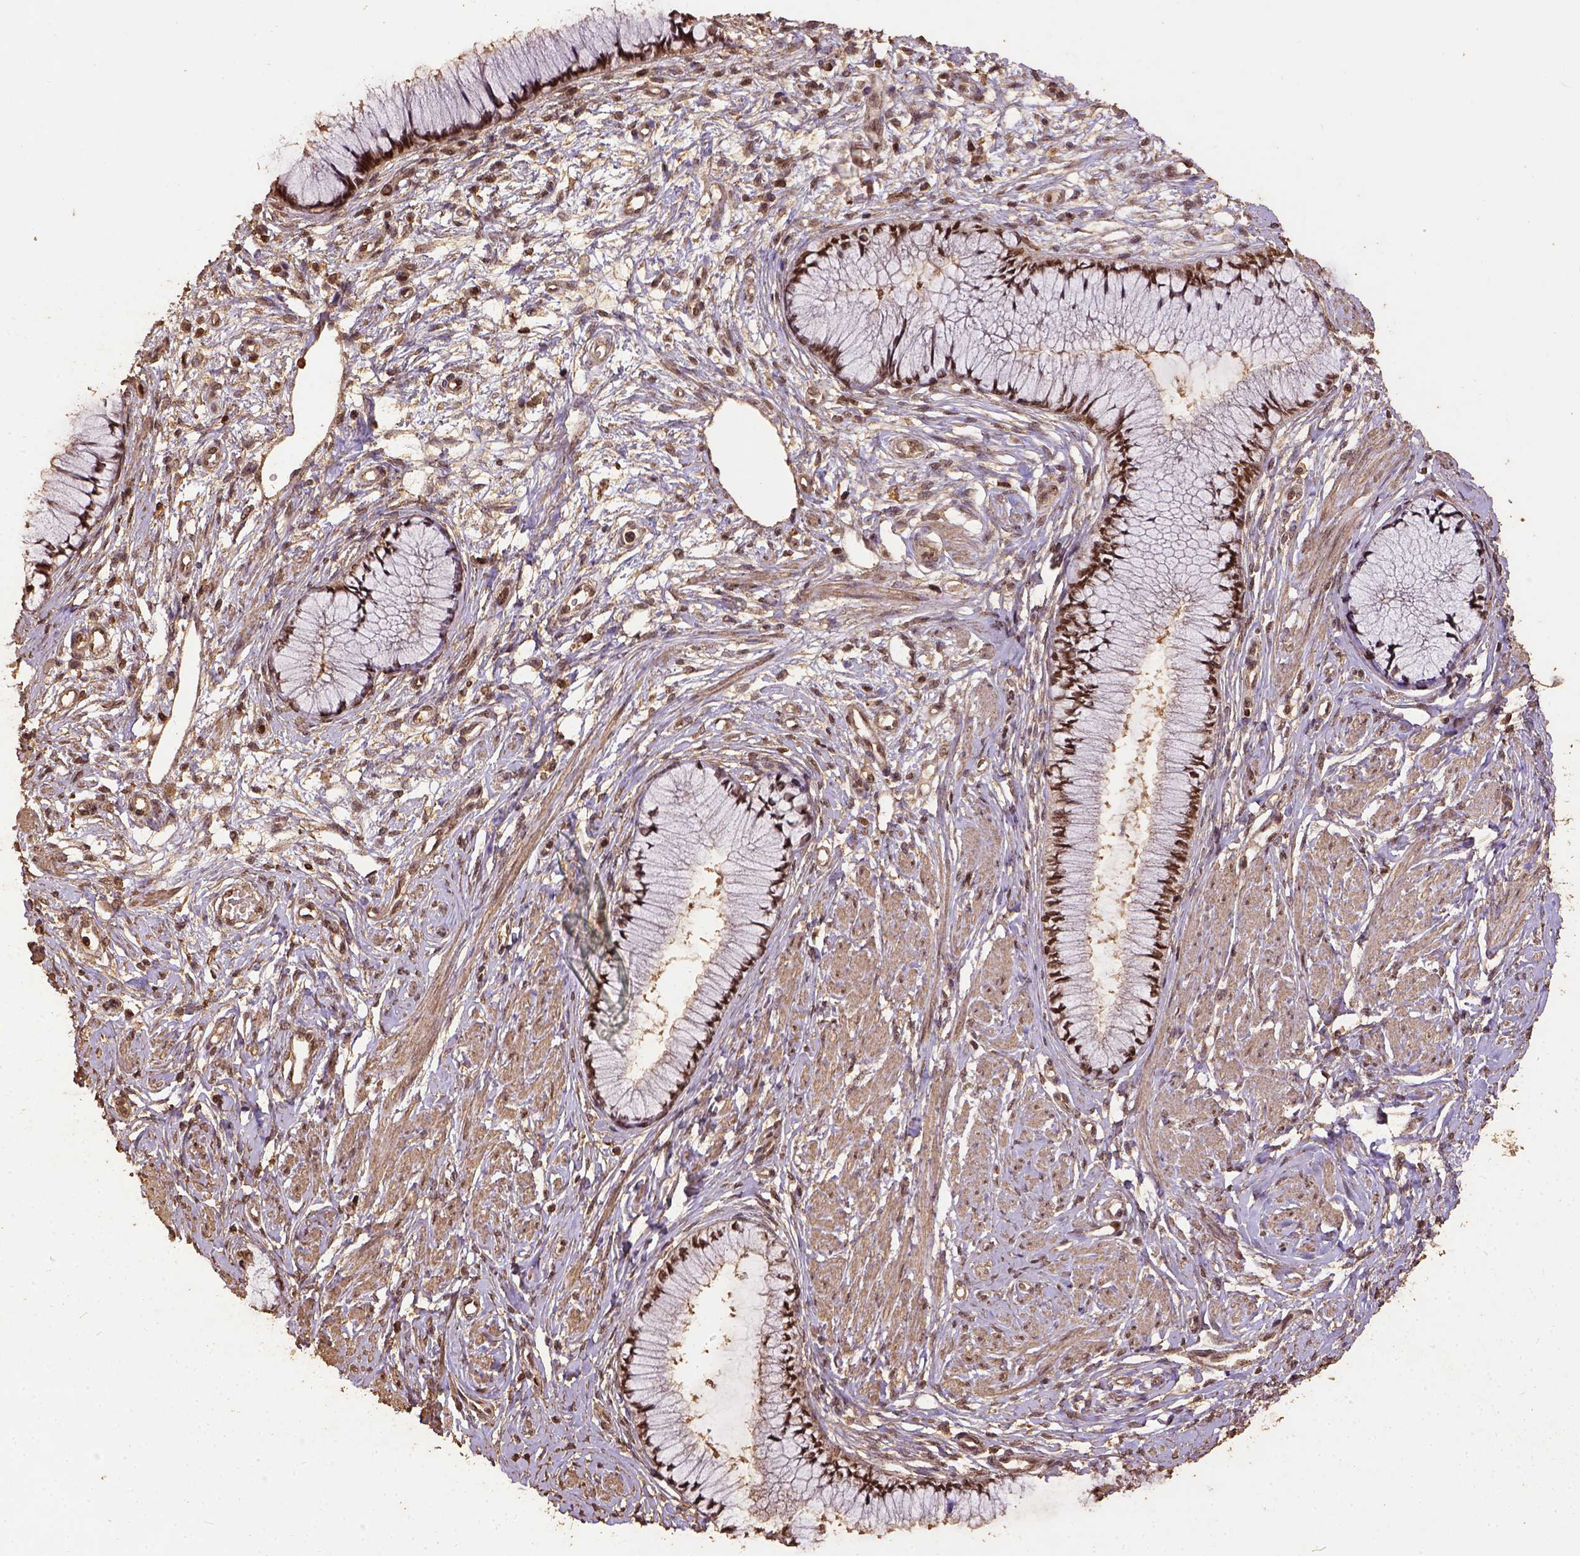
{"staining": {"intensity": "strong", "quantity": ">75%", "location": "nuclear"}, "tissue": "cervix", "cell_type": "Glandular cells", "image_type": "normal", "snomed": [{"axis": "morphology", "description": "Normal tissue, NOS"}, {"axis": "topography", "description": "Cervix"}], "caption": "A high amount of strong nuclear expression is identified in about >75% of glandular cells in normal cervix. Using DAB (brown) and hematoxylin (blue) stains, captured at high magnification using brightfield microscopy.", "gene": "NACC1", "patient": {"sex": "female", "age": 37}}